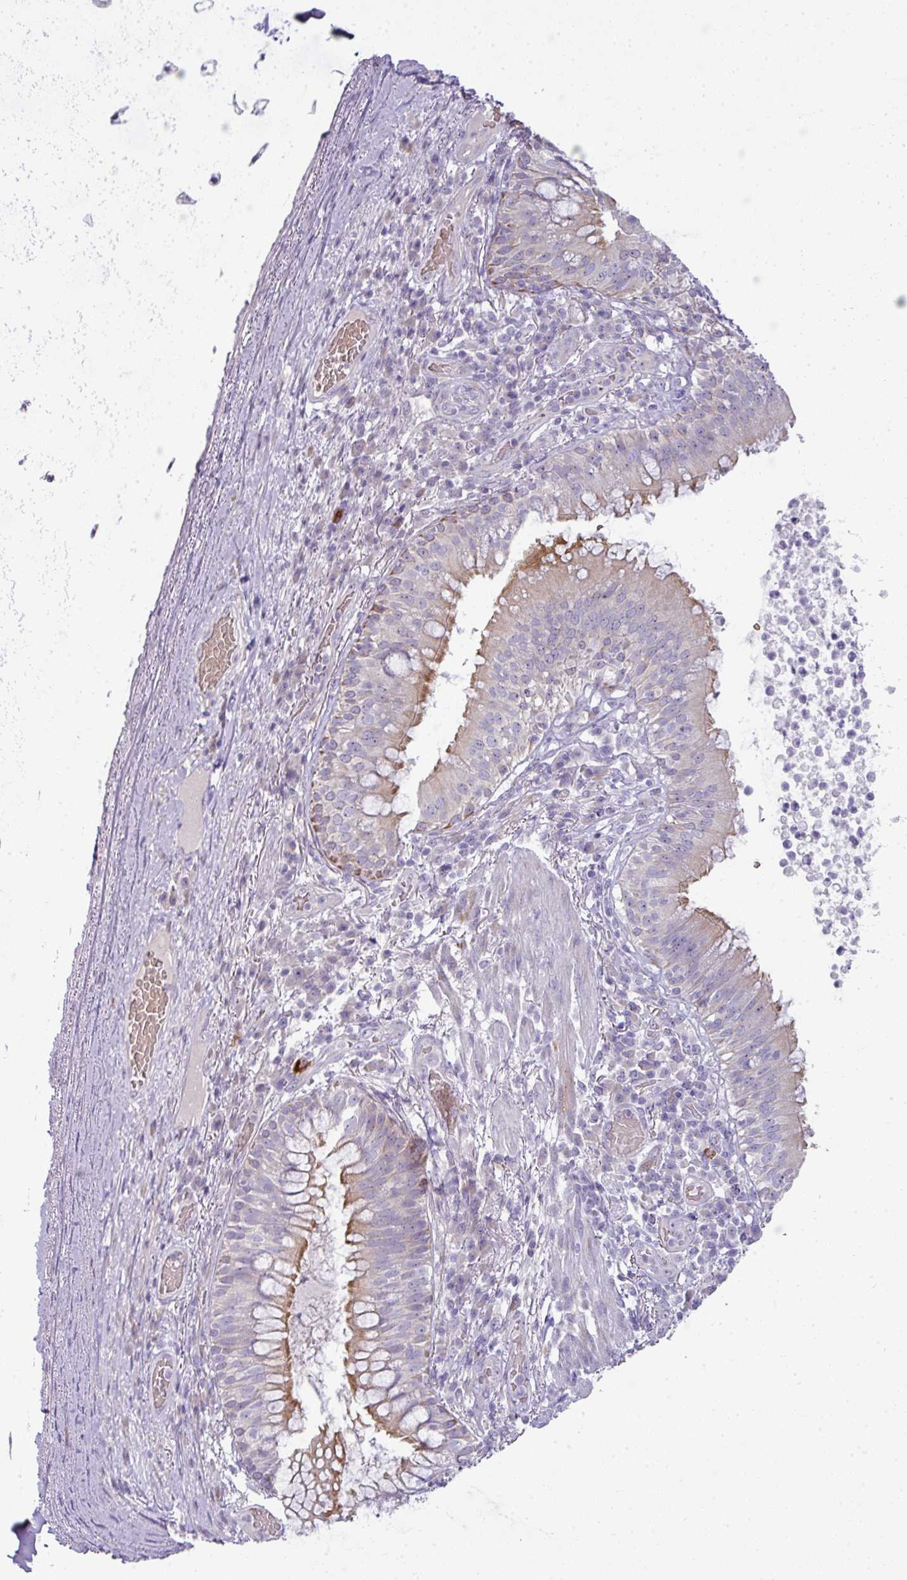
{"staining": {"intensity": "moderate", "quantity": "25%-75%", "location": "cytoplasmic/membranous"}, "tissue": "bronchus", "cell_type": "Respiratory epithelial cells", "image_type": "normal", "snomed": [{"axis": "morphology", "description": "Normal tissue, NOS"}, {"axis": "topography", "description": "Cartilage tissue"}, {"axis": "topography", "description": "Bronchus"}], "caption": "This image shows immunohistochemistry staining of benign bronchus, with medium moderate cytoplasmic/membranous staining in about 25%-75% of respiratory epithelial cells.", "gene": "ATP6V1F", "patient": {"sex": "male", "age": 56}}